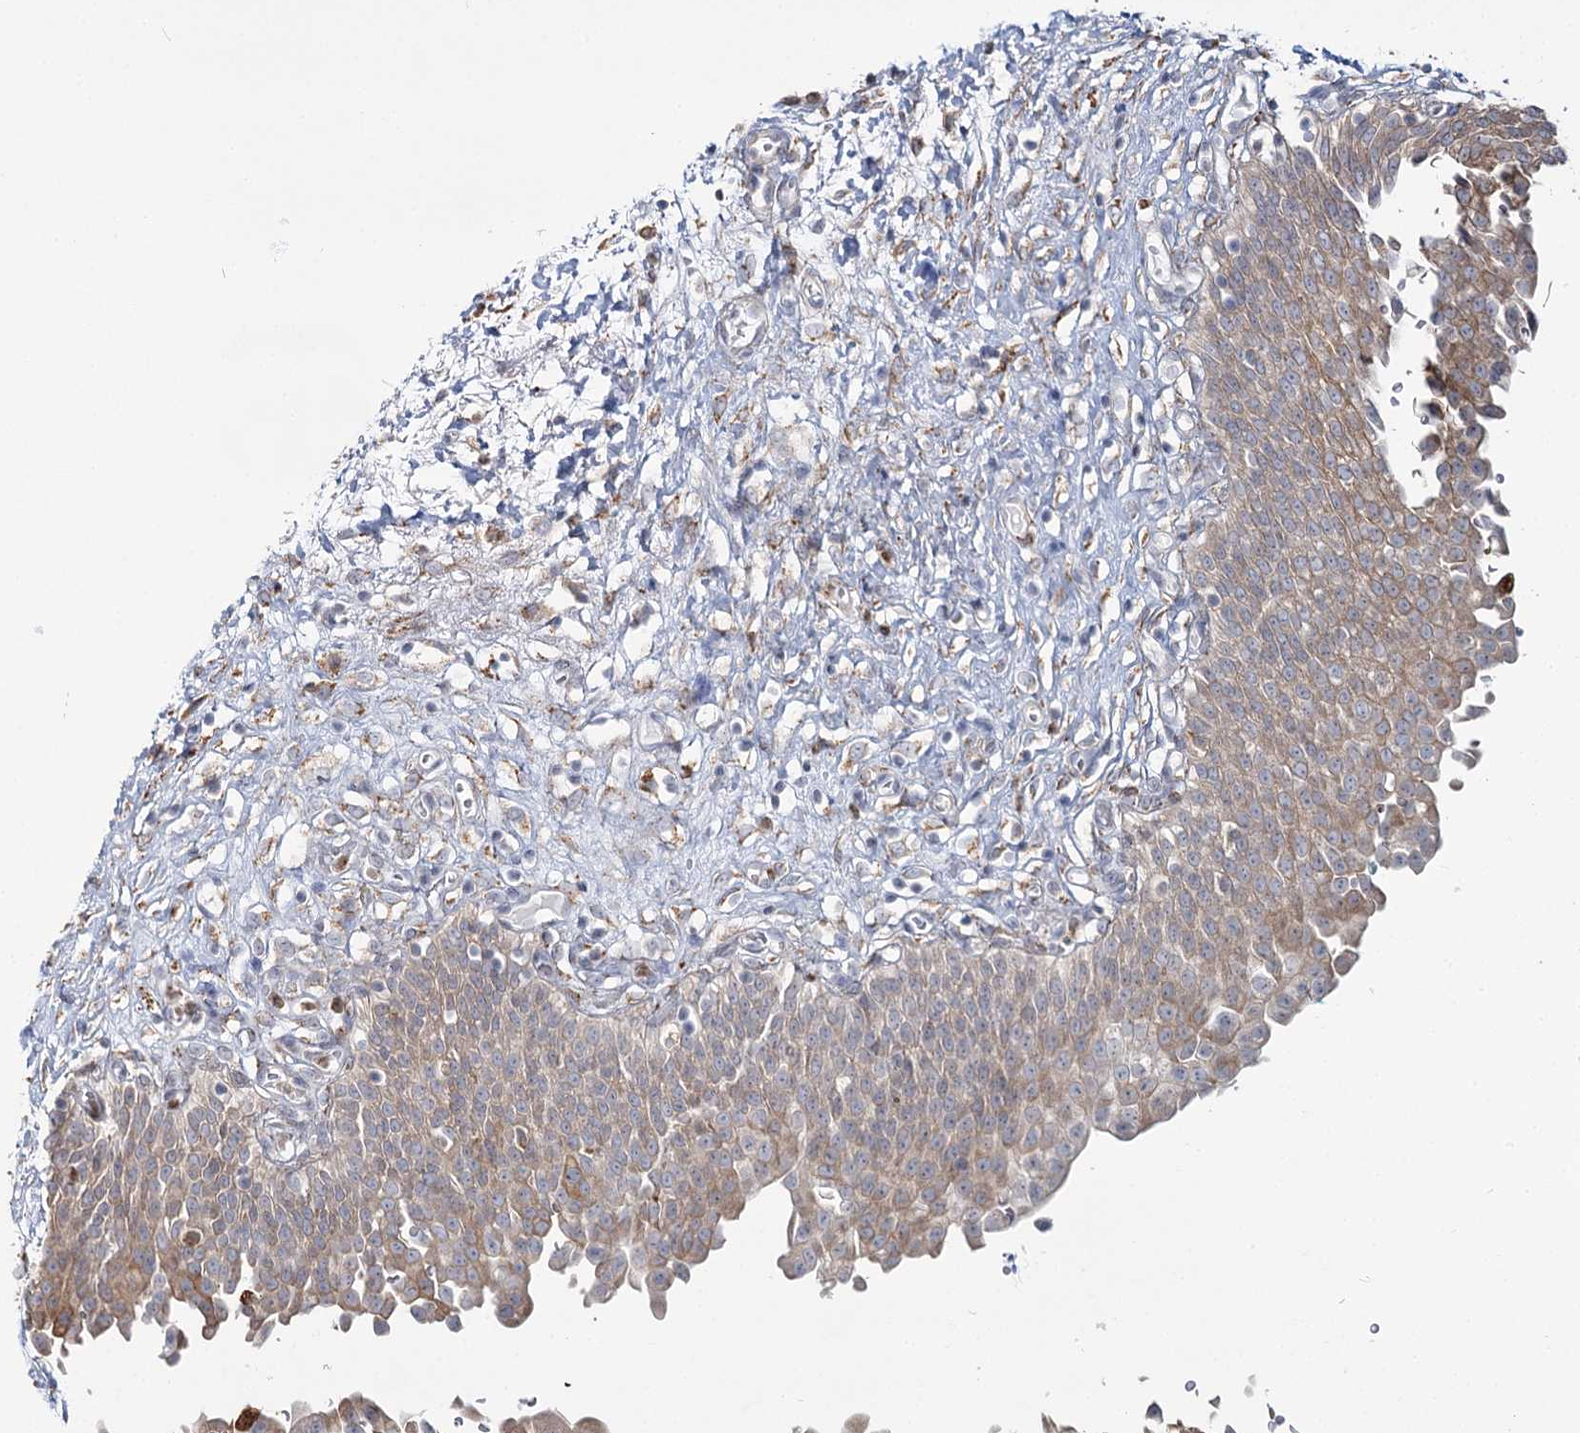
{"staining": {"intensity": "moderate", "quantity": "25%-75%", "location": "cytoplasmic/membranous"}, "tissue": "urinary bladder", "cell_type": "Urothelial cells", "image_type": "normal", "snomed": [{"axis": "morphology", "description": "Urothelial carcinoma, High grade"}, {"axis": "topography", "description": "Urinary bladder"}], "caption": "A photomicrograph of urinary bladder stained for a protein demonstrates moderate cytoplasmic/membranous brown staining in urothelial cells. The protein is shown in brown color, while the nuclei are stained blue.", "gene": "ZCCHC9", "patient": {"sex": "male", "age": 46}}